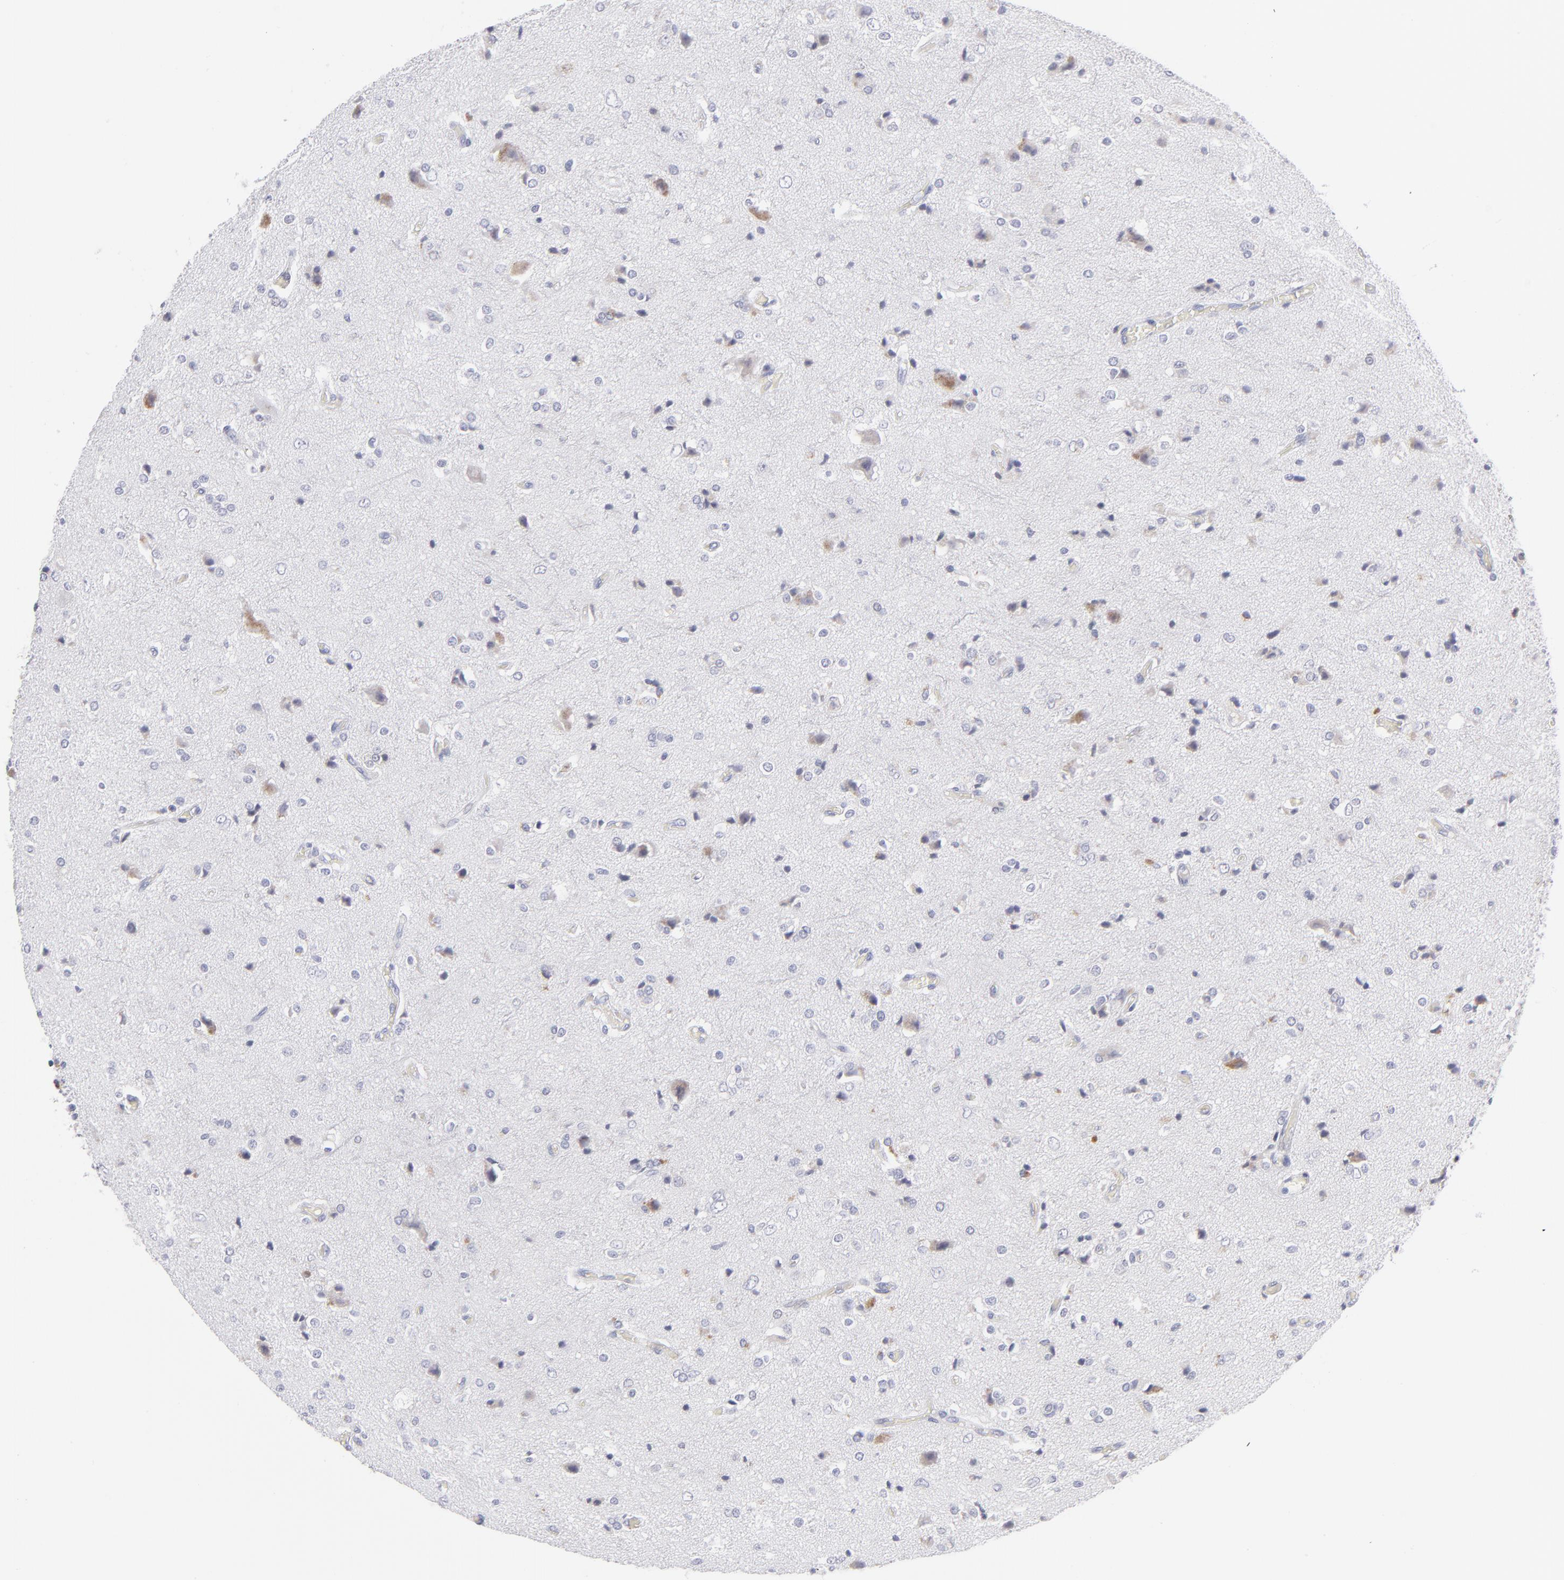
{"staining": {"intensity": "weak", "quantity": "<25%", "location": "cytoplasmic/membranous"}, "tissue": "glioma", "cell_type": "Tumor cells", "image_type": "cancer", "snomed": [{"axis": "morphology", "description": "Glioma, malignant, High grade"}, {"axis": "topography", "description": "Brain"}], "caption": "The image demonstrates no significant expression in tumor cells of high-grade glioma (malignant). (Immunohistochemistry, brightfield microscopy, high magnification).", "gene": "MTHFD2", "patient": {"sex": "male", "age": 47}}